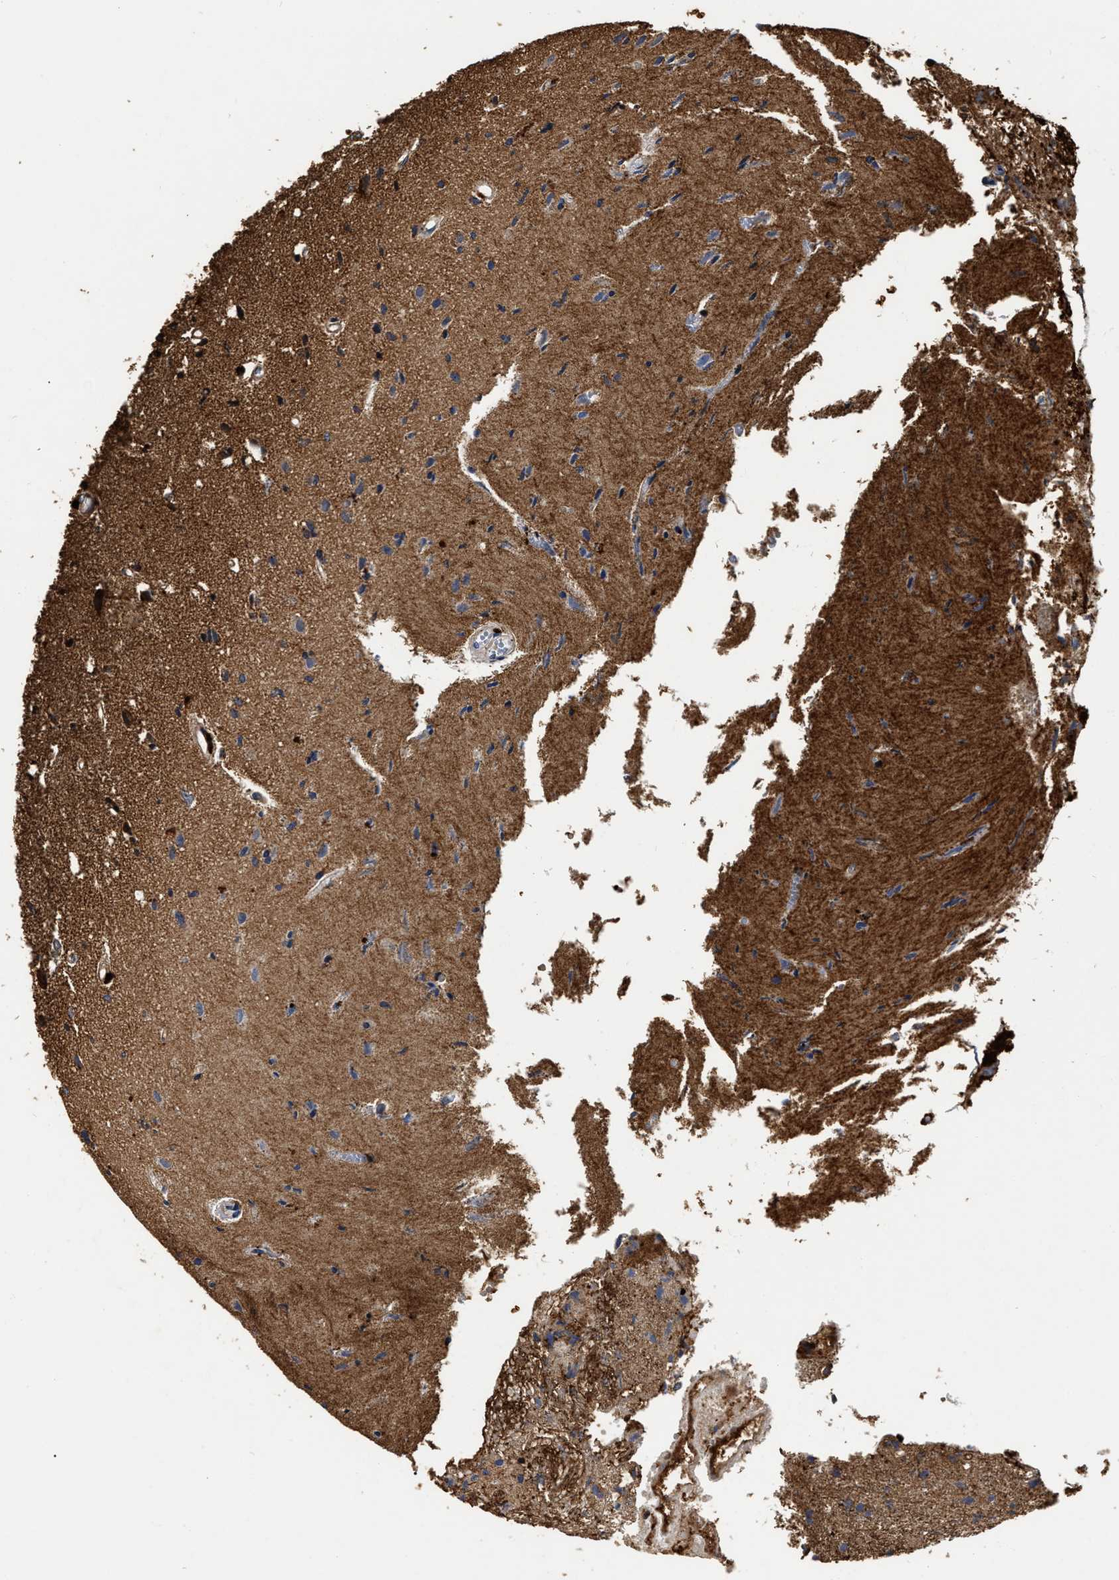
{"staining": {"intensity": "moderate", "quantity": ">75%", "location": "cytoplasmic/membranous"}, "tissue": "glioma", "cell_type": "Tumor cells", "image_type": "cancer", "snomed": [{"axis": "morphology", "description": "Glioma, malignant, High grade"}, {"axis": "topography", "description": "Brain"}], "caption": "This is an image of IHC staining of malignant high-grade glioma, which shows moderate staining in the cytoplasmic/membranous of tumor cells.", "gene": "ABCG8", "patient": {"sex": "female", "age": 59}}